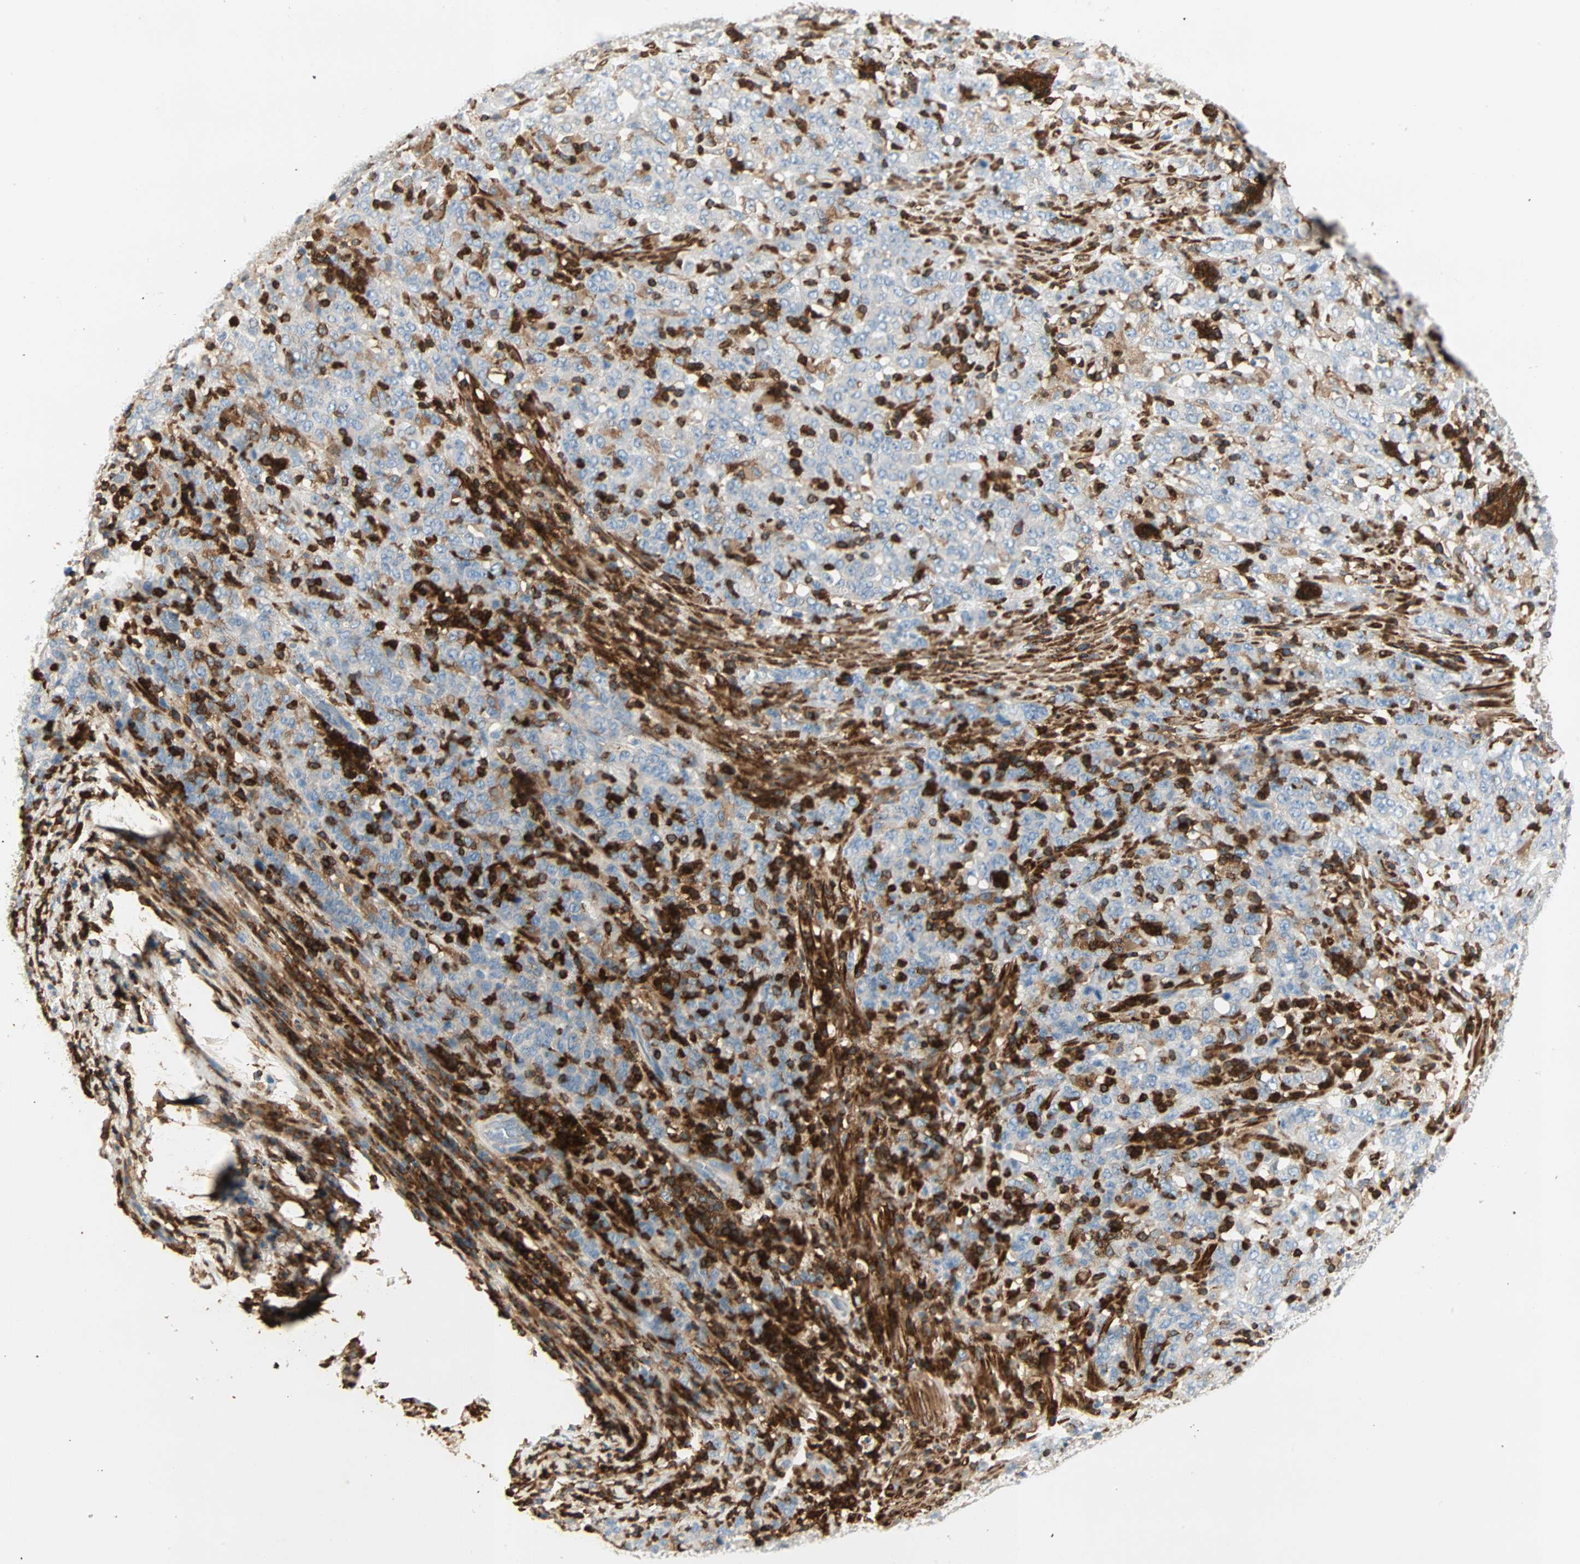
{"staining": {"intensity": "negative", "quantity": "none", "location": "none"}, "tissue": "stomach cancer", "cell_type": "Tumor cells", "image_type": "cancer", "snomed": [{"axis": "morphology", "description": "Adenocarcinoma, NOS"}, {"axis": "topography", "description": "Stomach, lower"}], "caption": "Histopathology image shows no protein positivity in tumor cells of stomach cancer (adenocarcinoma) tissue.", "gene": "FMNL1", "patient": {"sex": "female", "age": 71}}